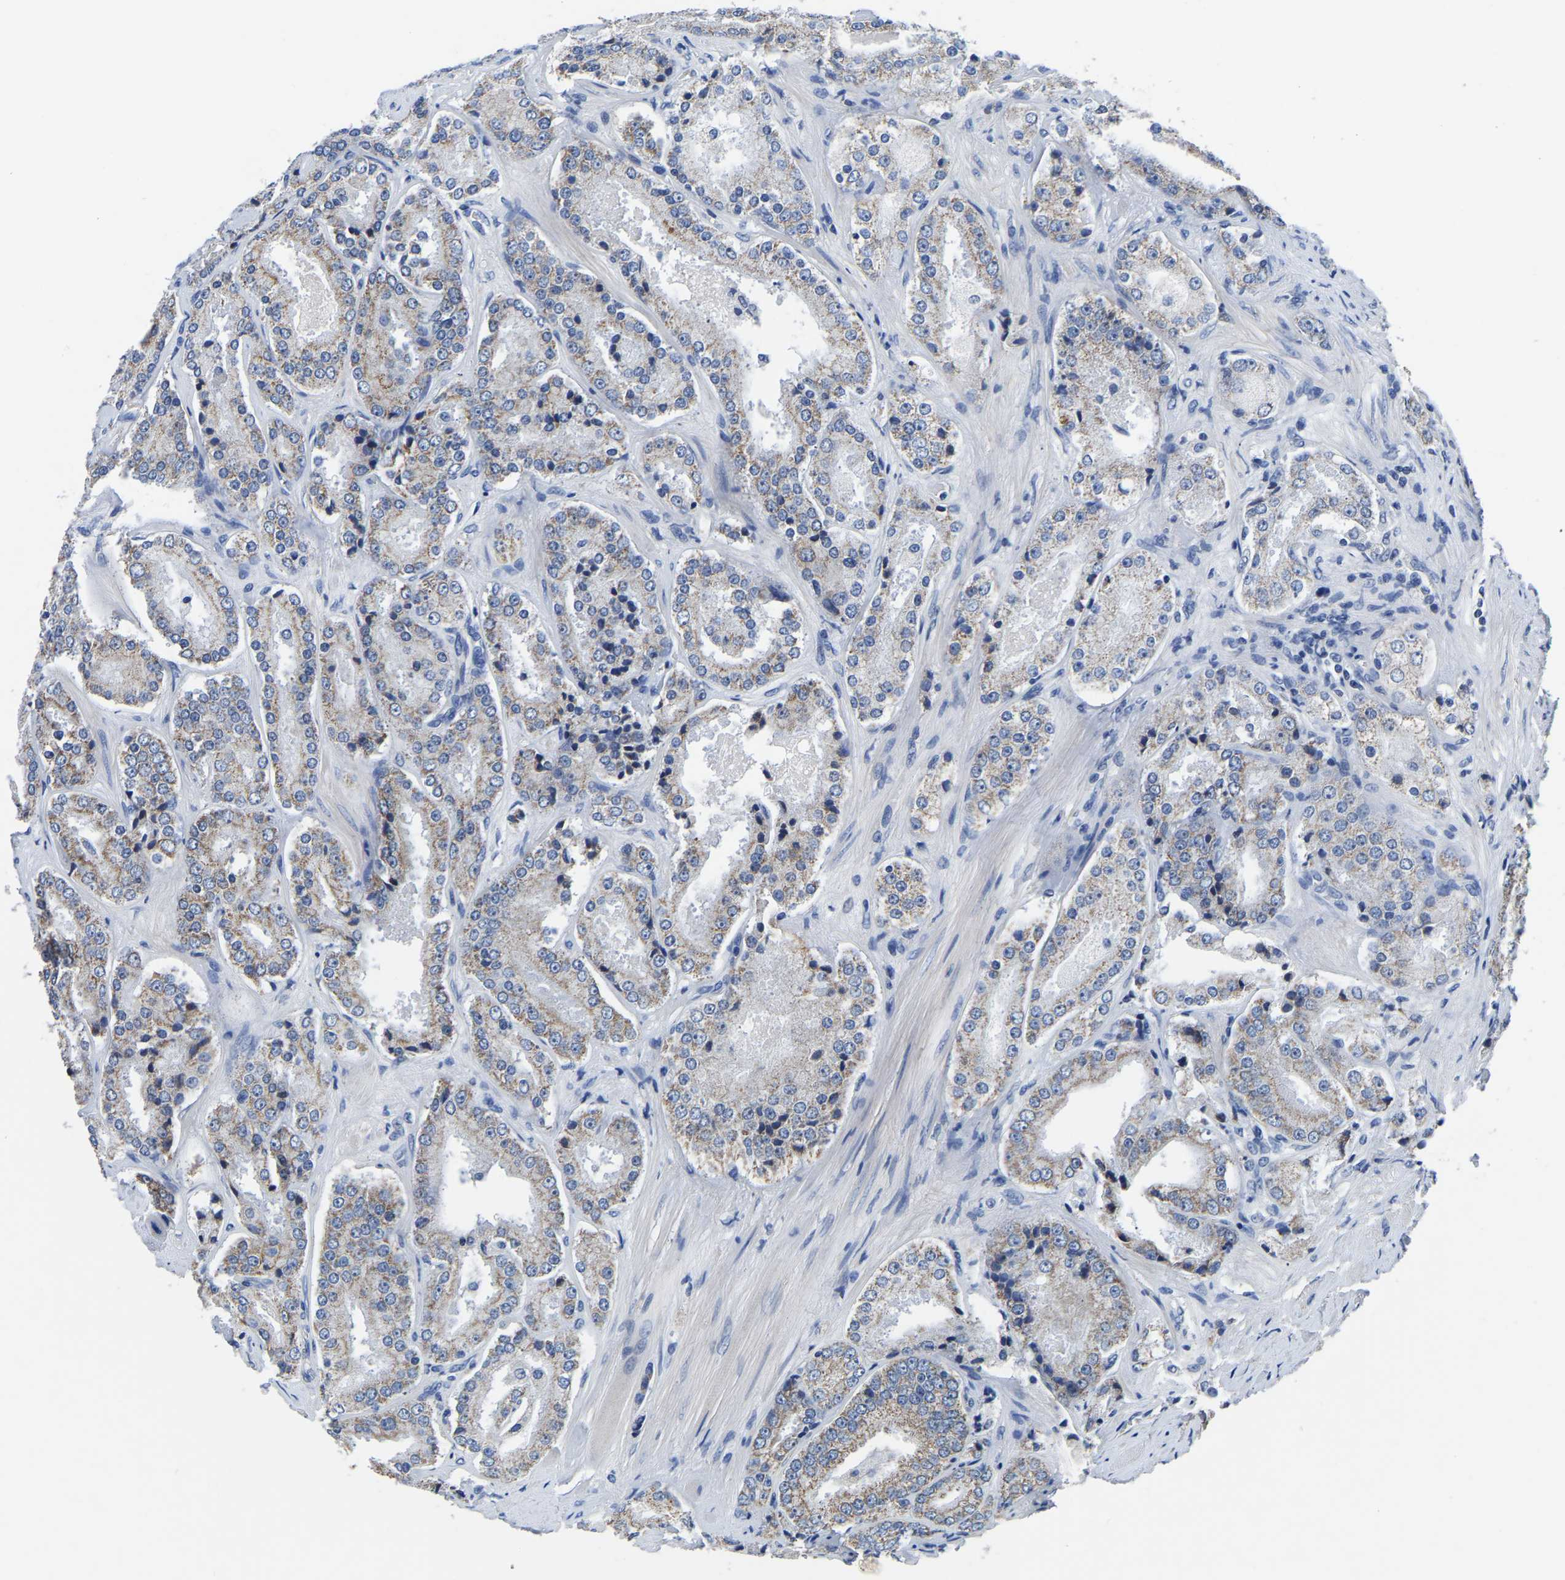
{"staining": {"intensity": "weak", "quantity": ">75%", "location": "cytoplasmic/membranous"}, "tissue": "prostate cancer", "cell_type": "Tumor cells", "image_type": "cancer", "snomed": [{"axis": "morphology", "description": "Adenocarcinoma, High grade"}, {"axis": "topography", "description": "Prostate"}], "caption": "Brown immunohistochemical staining in human prostate adenocarcinoma (high-grade) demonstrates weak cytoplasmic/membranous staining in approximately >75% of tumor cells. Using DAB (3,3'-diaminobenzidine) (brown) and hematoxylin (blue) stains, captured at high magnification using brightfield microscopy.", "gene": "FGD5", "patient": {"sex": "male", "age": 65}}